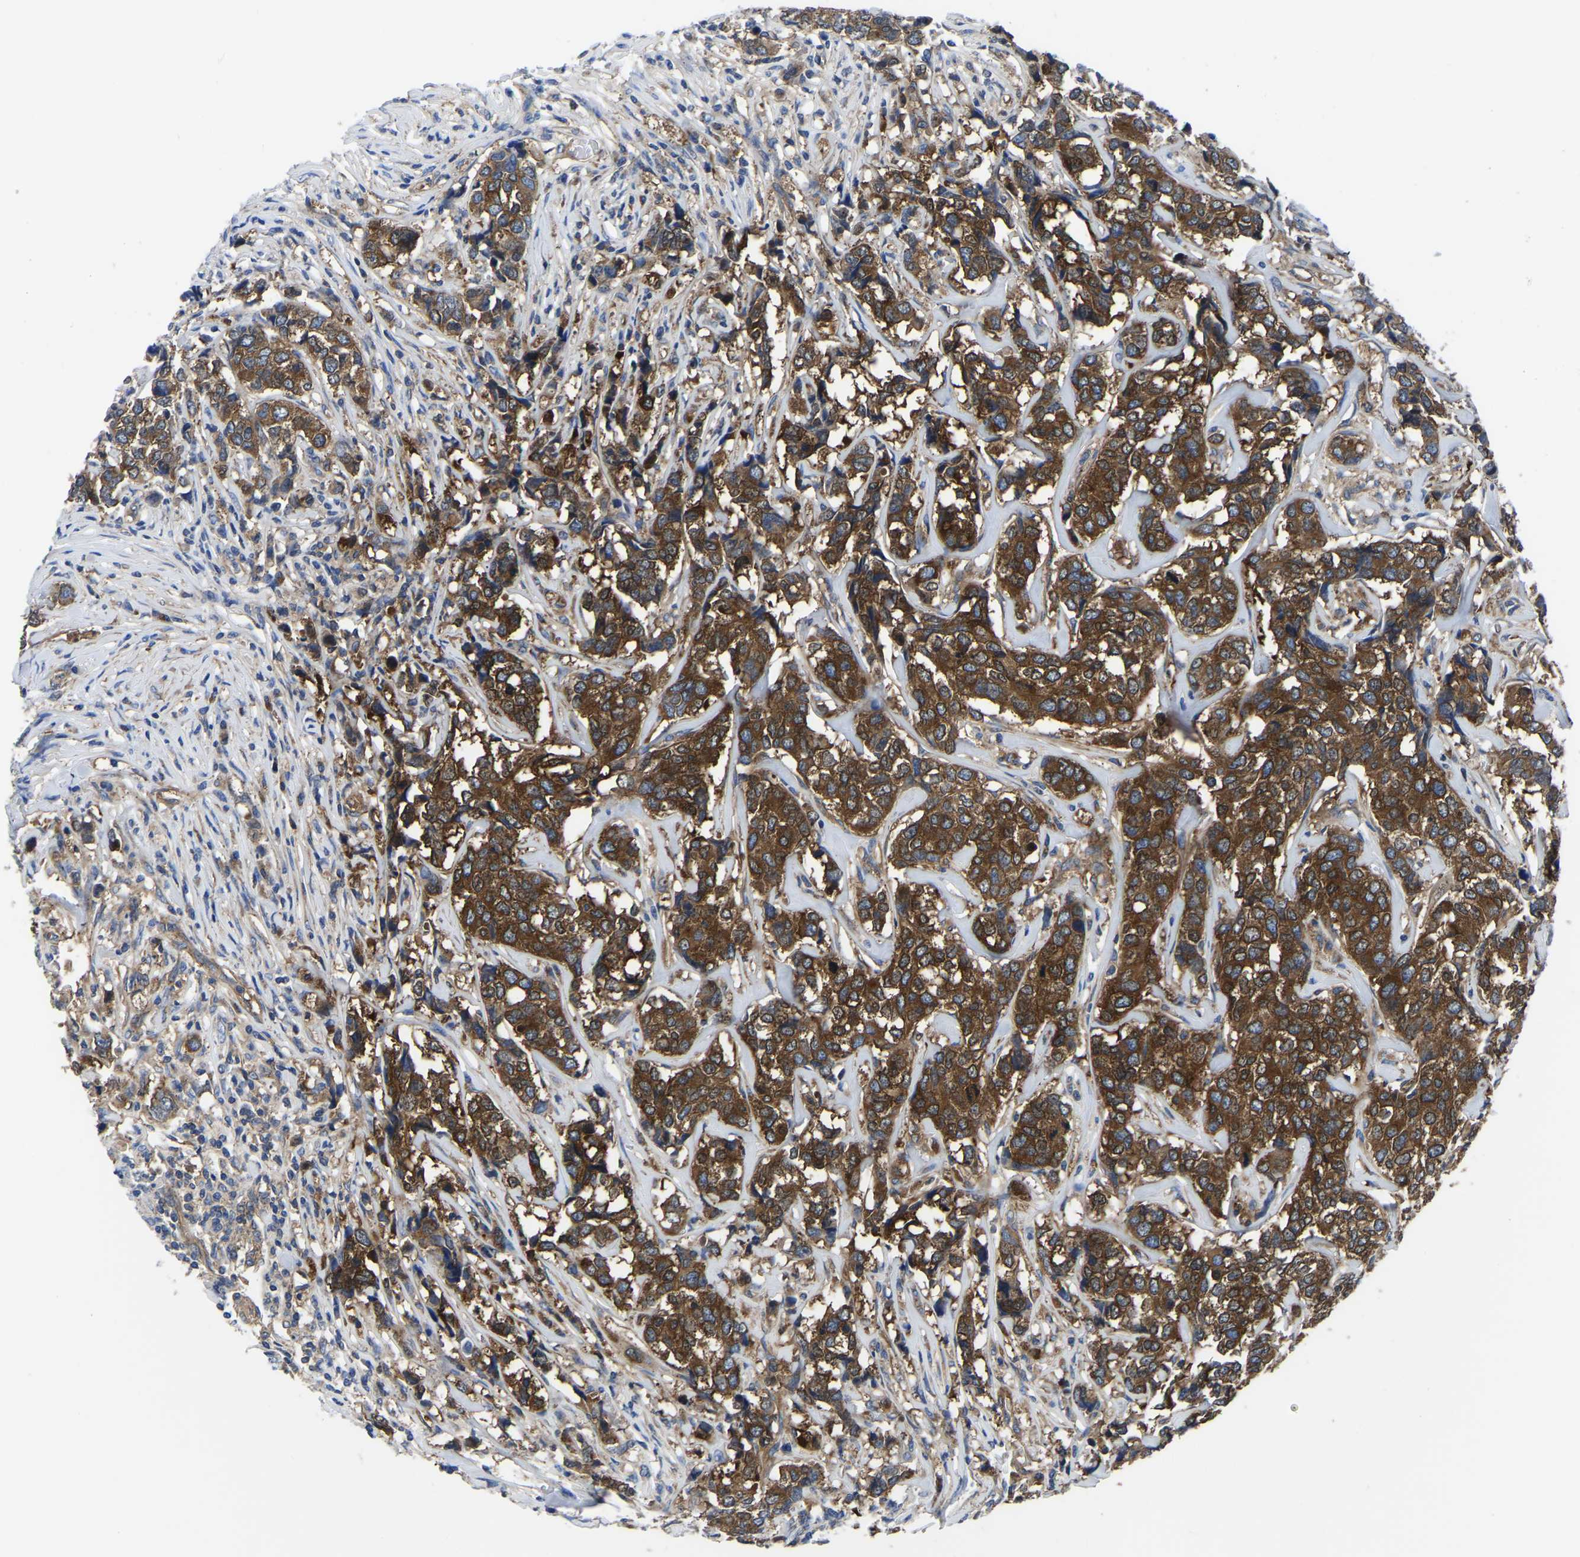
{"staining": {"intensity": "strong", "quantity": ">75%", "location": "cytoplasmic/membranous"}, "tissue": "breast cancer", "cell_type": "Tumor cells", "image_type": "cancer", "snomed": [{"axis": "morphology", "description": "Lobular carcinoma"}, {"axis": "topography", "description": "Breast"}], "caption": "A brown stain highlights strong cytoplasmic/membranous positivity of a protein in breast lobular carcinoma tumor cells. (DAB (3,3'-diaminobenzidine) IHC with brightfield microscopy, high magnification).", "gene": "TFG", "patient": {"sex": "female", "age": 59}}